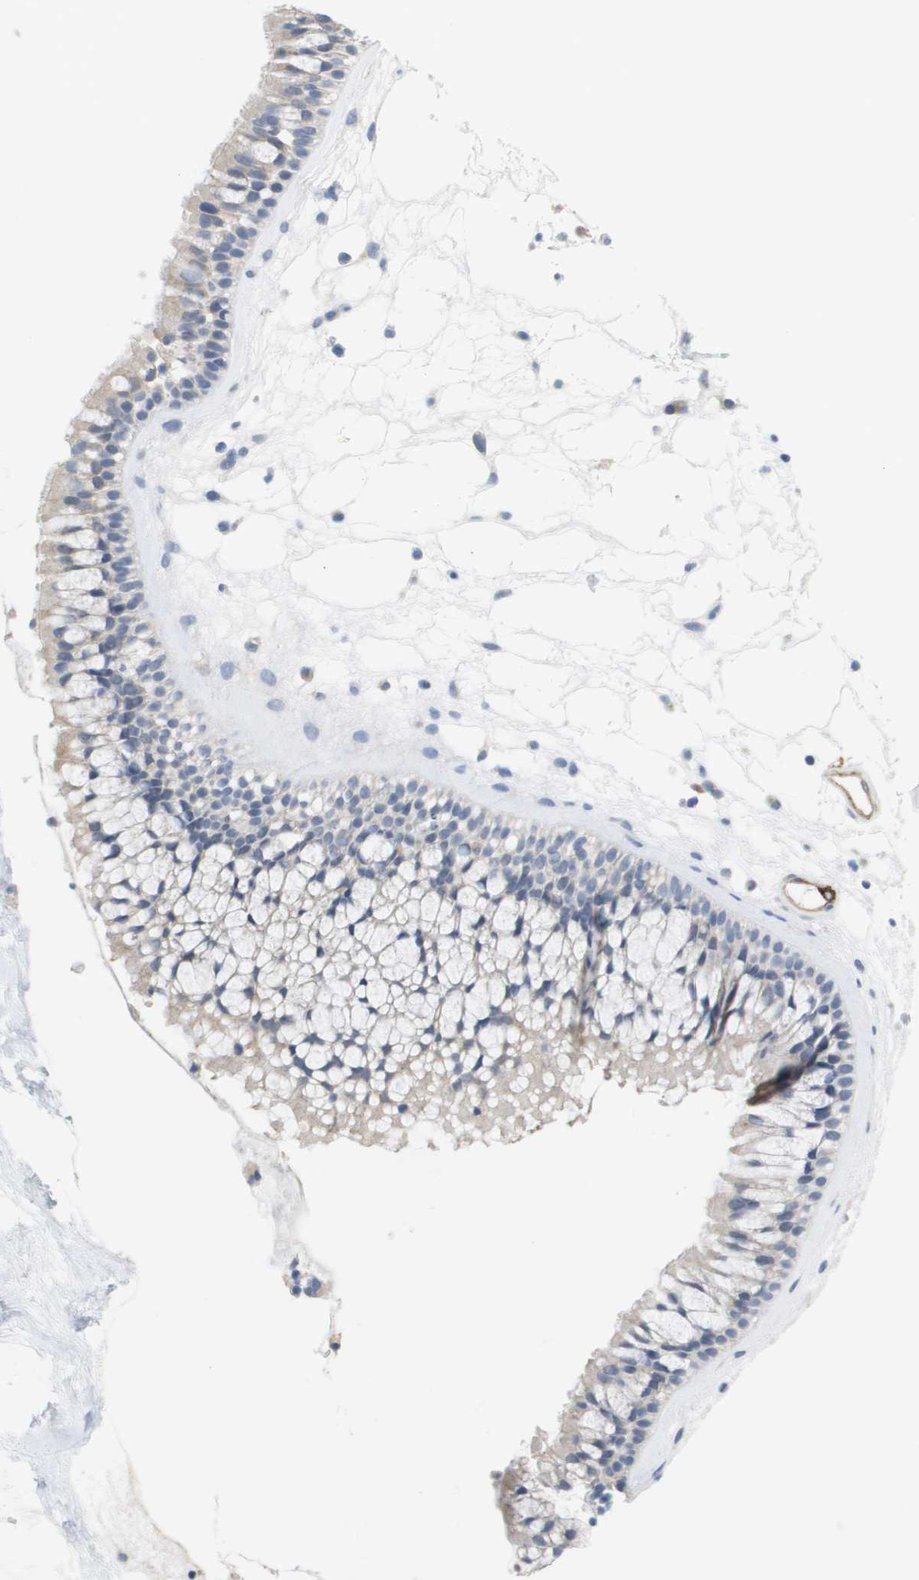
{"staining": {"intensity": "negative", "quantity": "none", "location": "none"}, "tissue": "nasopharynx", "cell_type": "Respiratory epithelial cells", "image_type": "normal", "snomed": [{"axis": "morphology", "description": "Normal tissue, NOS"}, {"axis": "morphology", "description": "Inflammation, NOS"}, {"axis": "topography", "description": "Nasopharynx"}], "caption": "High magnification brightfield microscopy of unremarkable nasopharynx stained with DAB (3,3'-diaminobenzidine) (brown) and counterstained with hematoxylin (blue): respiratory epithelial cells show no significant expression.", "gene": "ANGPT2", "patient": {"sex": "male", "age": 48}}